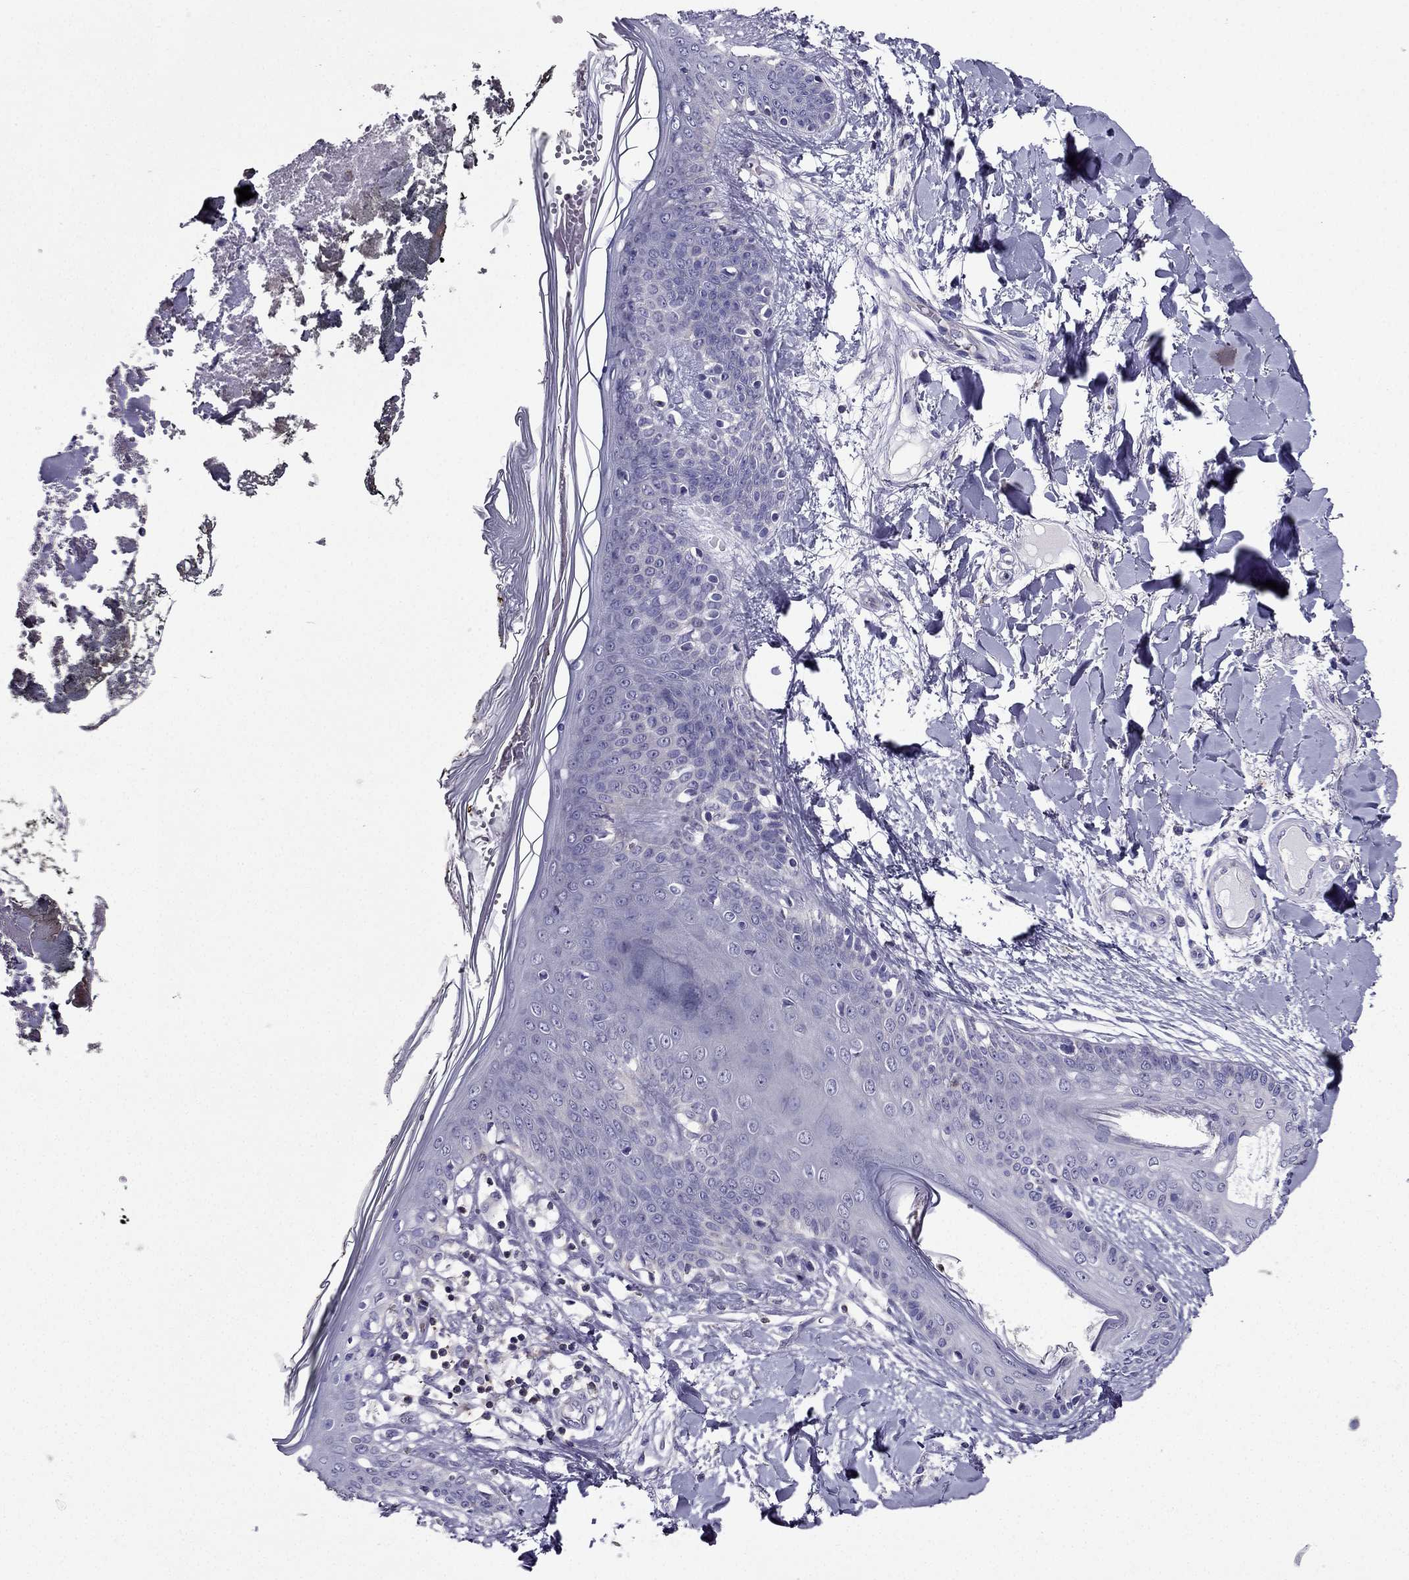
{"staining": {"intensity": "negative", "quantity": "none", "location": "none"}, "tissue": "skin", "cell_type": "Fibroblasts", "image_type": "normal", "snomed": [{"axis": "morphology", "description": "Normal tissue, NOS"}, {"axis": "topography", "description": "Skin"}], "caption": "Immunohistochemistry image of unremarkable human skin stained for a protein (brown), which exhibits no positivity in fibroblasts. (Brightfield microscopy of DAB (3,3'-diaminobenzidine) immunohistochemistry (IHC) at high magnification).", "gene": "AAK1", "patient": {"sex": "female", "age": 34}}